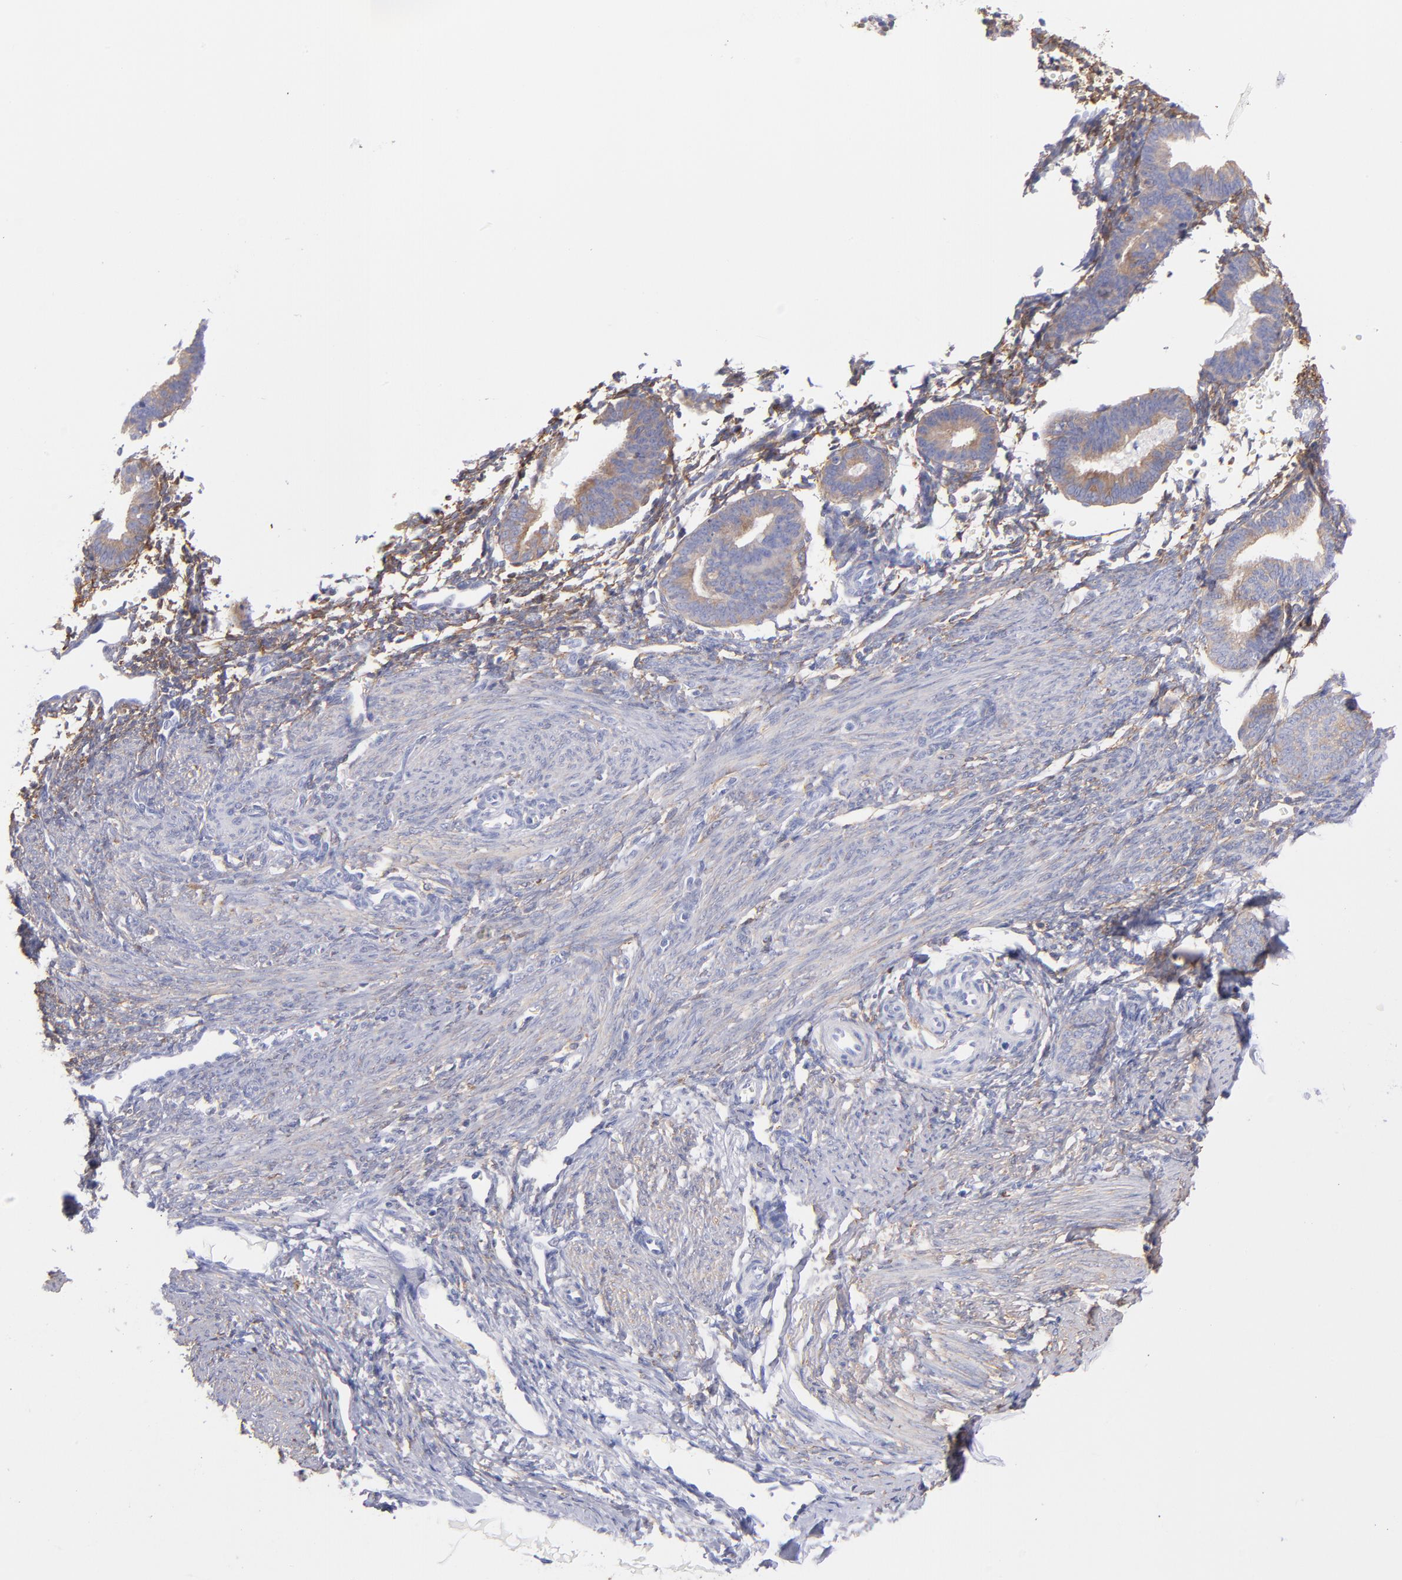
{"staining": {"intensity": "moderate", "quantity": ">75%", "location": "cytoplasmic/membranous"}, "tissue": "endometrium", "cell_type": "Cells in endometrial stroma", "image_type": "normal", "snomed": [{"axis": "morphology", "description": "Normal tissue, NOS"}, {"axis": "topography", "description": "Endometrium"}], "caption": "The immunohistochemical stain labels moderate cytoplasmic/membranous staining in cells in endometrial stroma of unremarkable endometrium.", "gene": "PRKCA", "patient": {"sex": "female", "age": 61}}